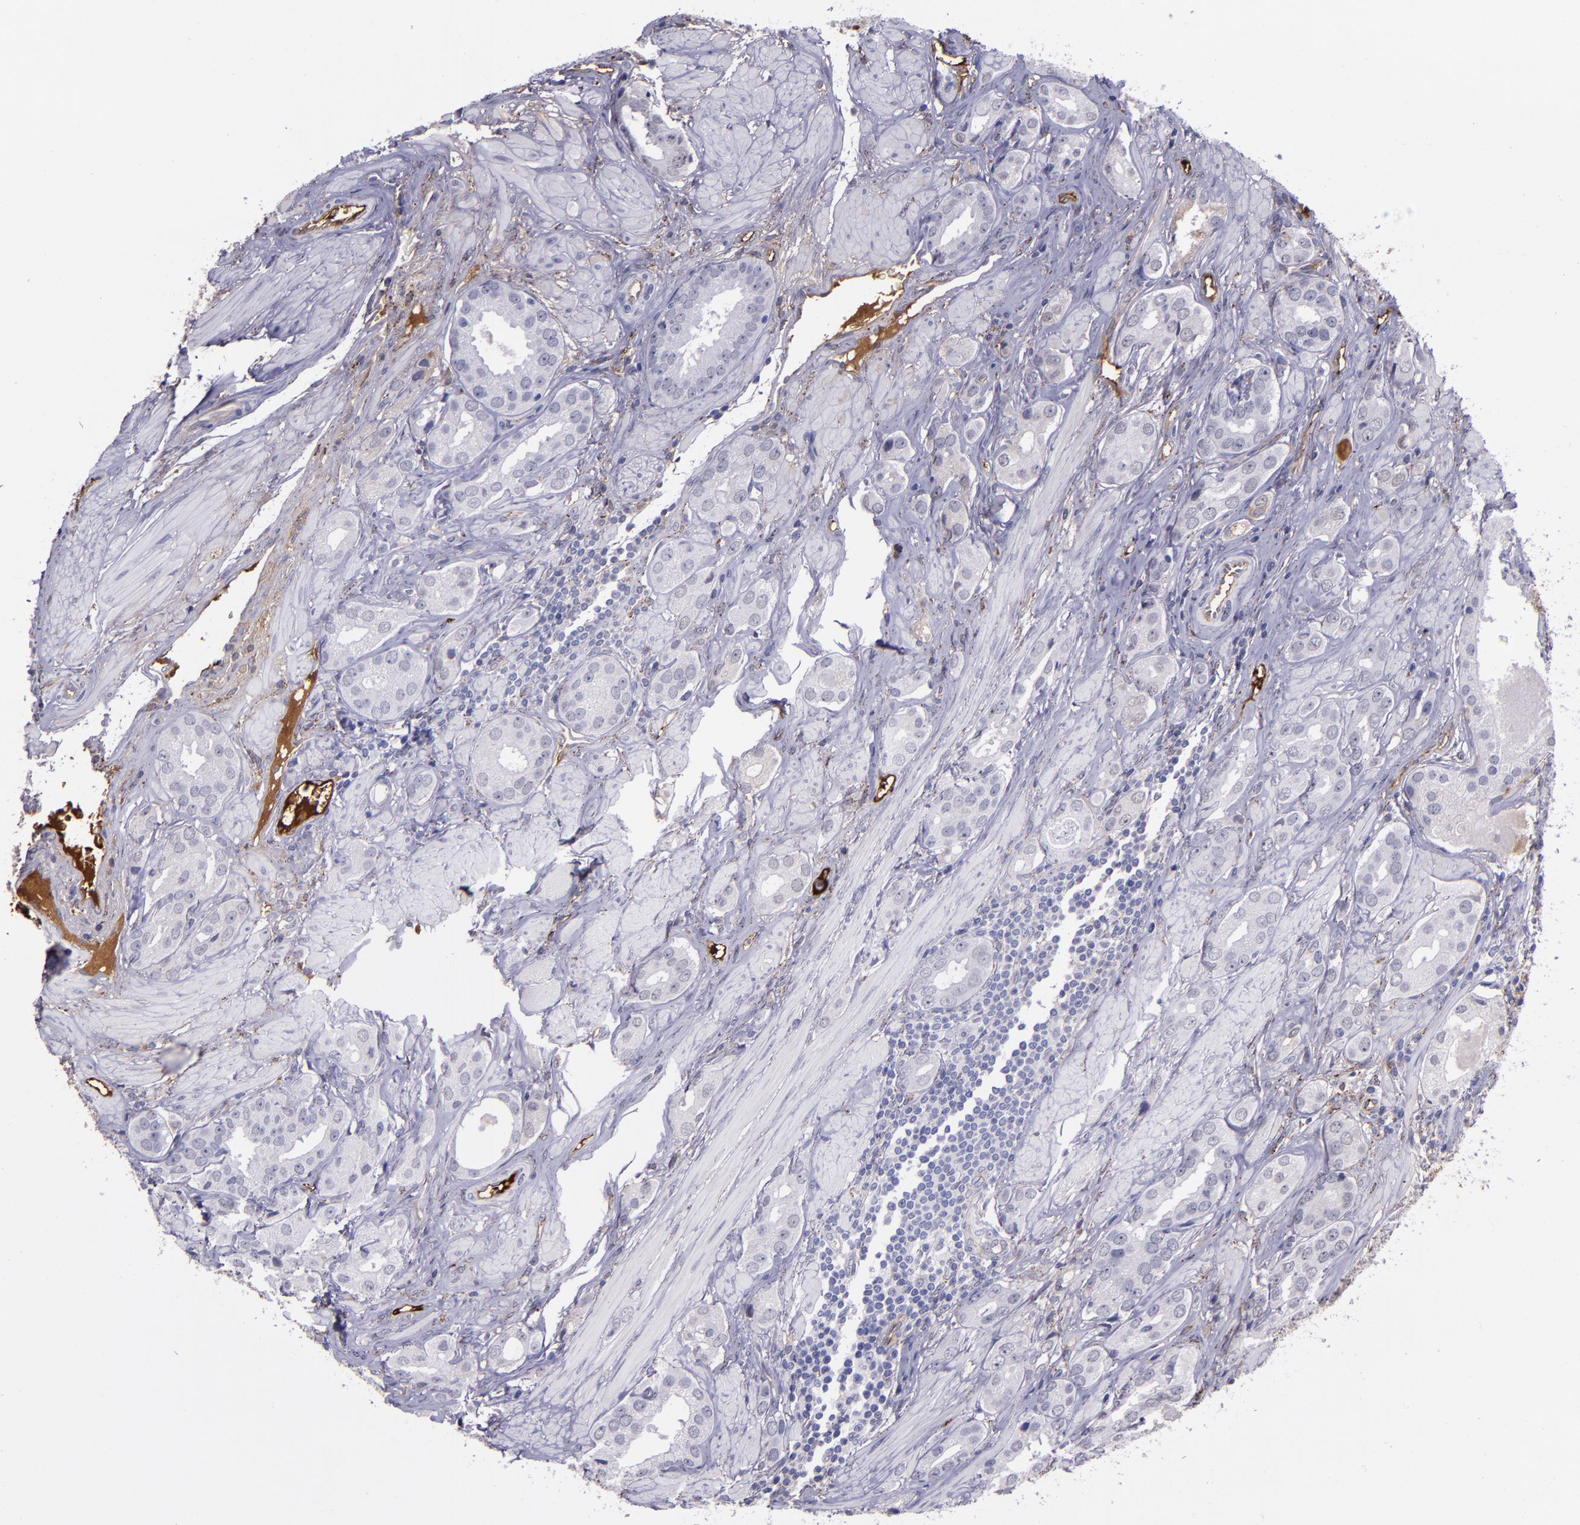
{"staining": {"intensity": "weak", "quantity": "25%-75%", "location": "cytoplasmic/membranous"}, "tissue": "prostate cancer", "cell_type": "Tumor cells", "image_type": "cancer", "snomed": [{"axis": "morphology", "description": "Adenocarcinoma, Medium grade"}, {"axis": "topography", "description": "Prostate"}], "caption": "Protein expression analysis of human prostate medium-grade adenocarcinoma reveals weak cytoplasmic/membranous positivity in approximately 25%-75% of tumor cells.", "gene": "A2M", "patient": {"sex": "male", "age": 53}}